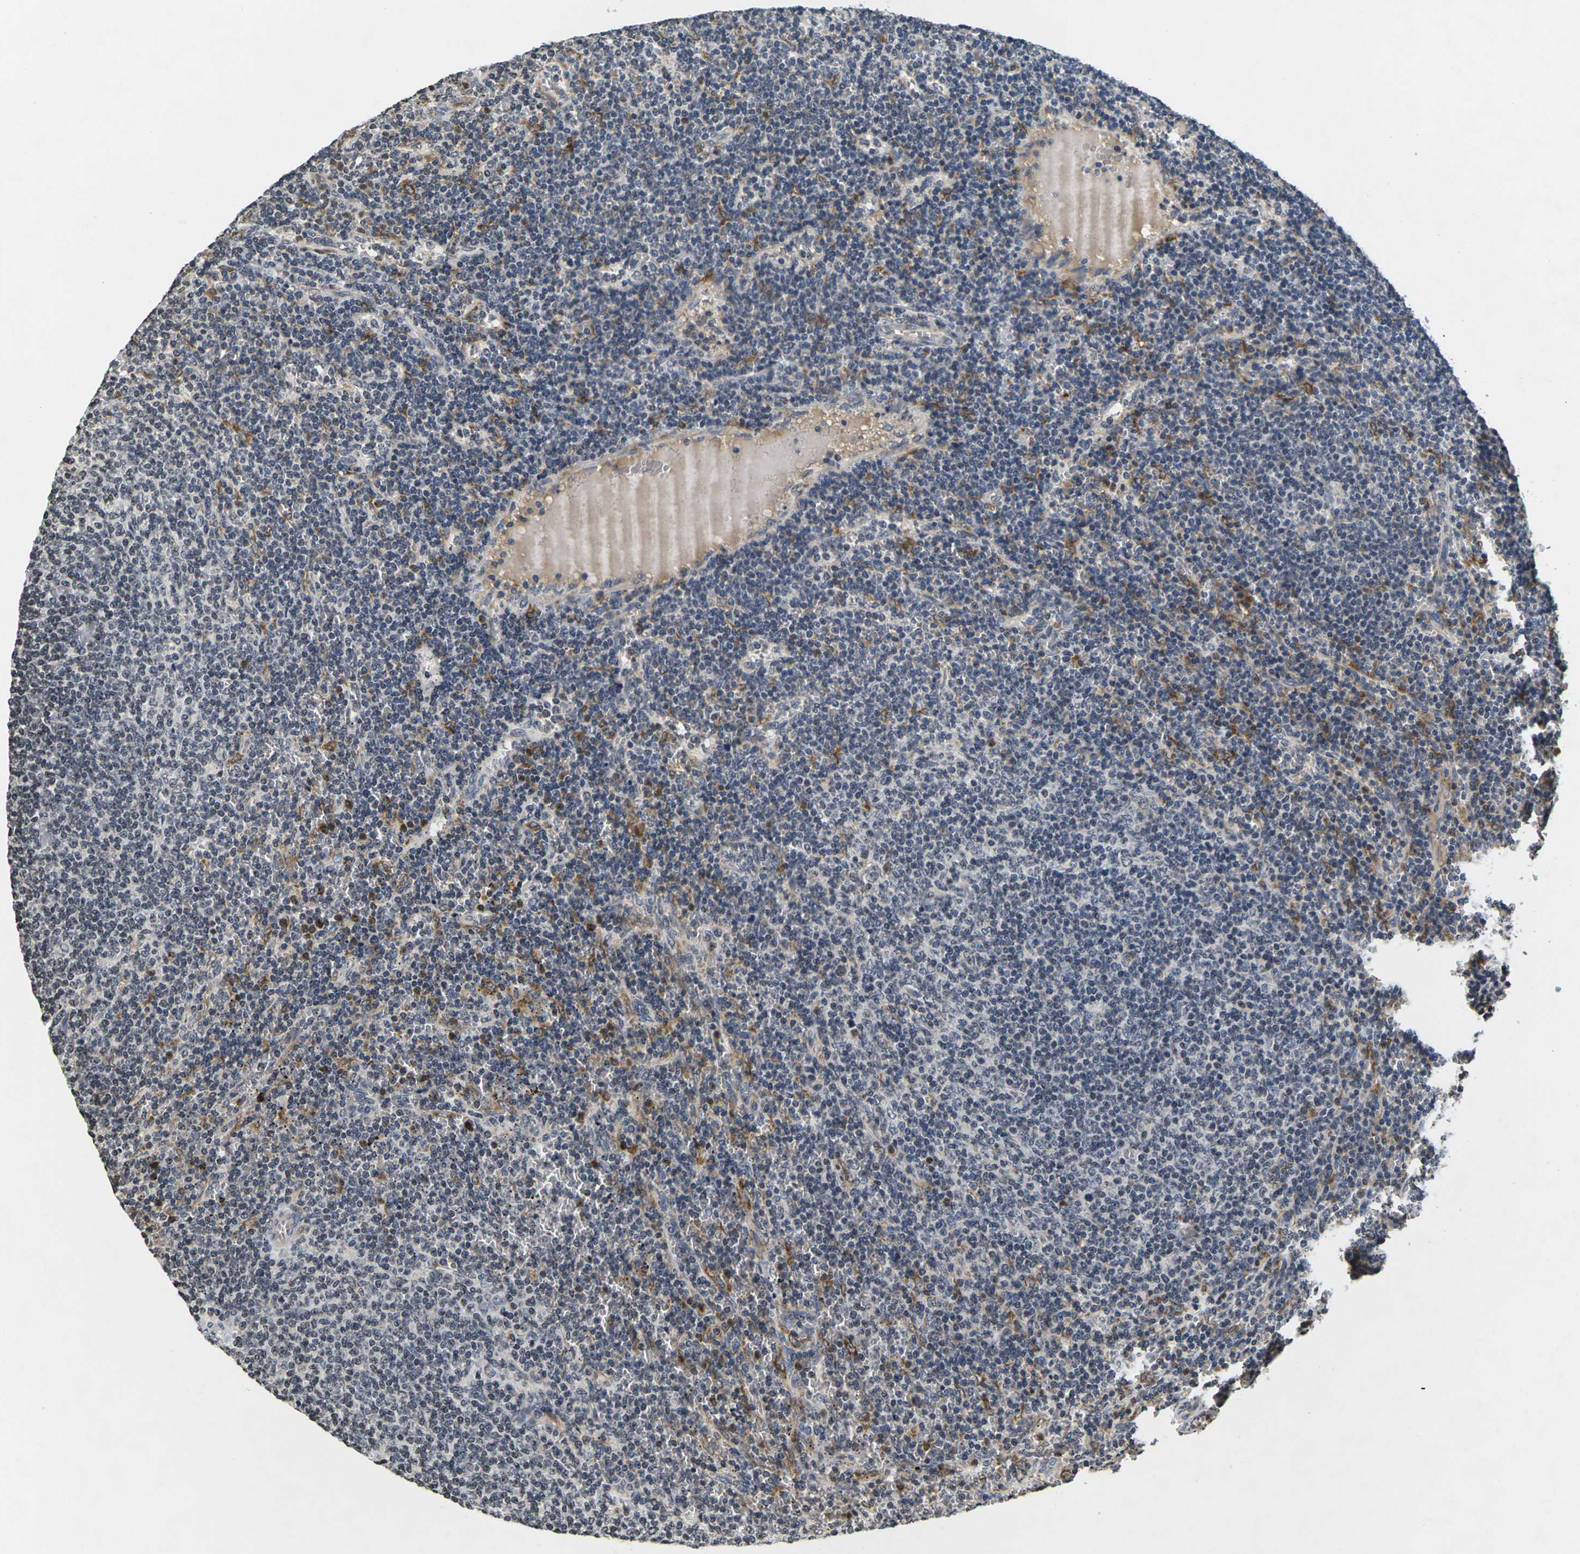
{"staining": {"intensity": "moderate", "quantity": "<25%", "location": "cytoplasmic/membranous"}, "tissue": "lymphoma", "cell_type": "Tumor cells", "image_type": "cancer", "snomed": [{"axis": "morphology", "description": "Malignant lymphoma, non-Hodgkin's type, Low grade"}, {"axis": "topography", "description": "Spleen"}], "caption": "Human low-grade malignant lymphoma, non-Hodgkin's type stained with a protein marker displays moderate staining in tumor cells.", "gene": "C1QC", "patient": {"sex": "female", "age": 50}}